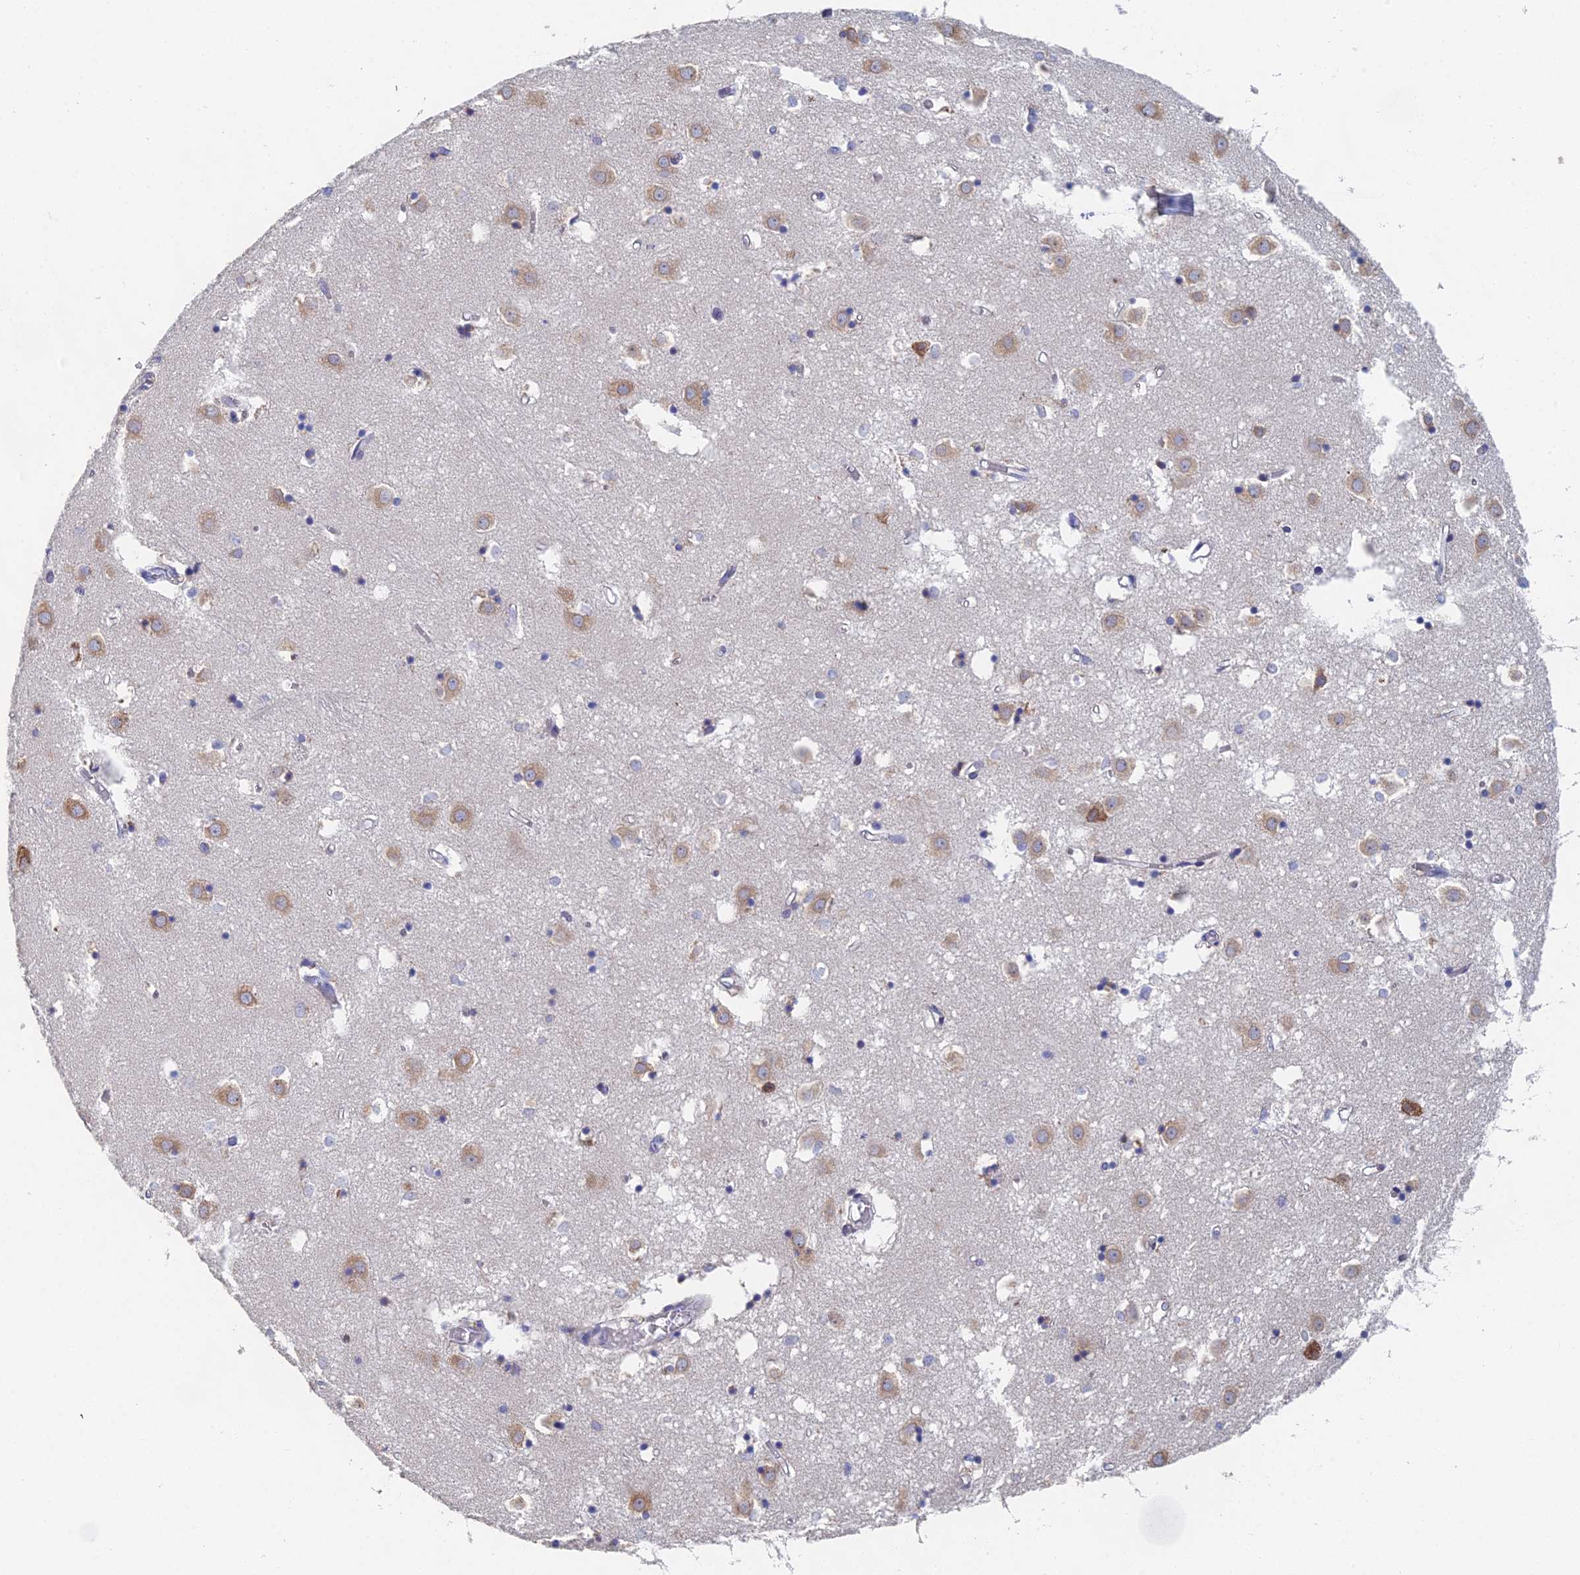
{"staining": {"intensity": "weak", "quantity": "<25%", "location": "cytoplasmic/membranous"}, "tissue": "caudate", "cell_type": "Glial cells", "image_type": "normal", "snomed": [{"axis": "morphology", "description": "Normal tissue, NOS"}, {"axis": "topography", "description": "Lateral ventricle wall"}], "caption": "This histopathology image is of unremarkable caudate stained with IHC to label a protein in brown with the nuclei are counter-stained blue. There is no staining in glial cells.", "gene": "ELOF1", "patient": {"sex": "male", "age": 70}}